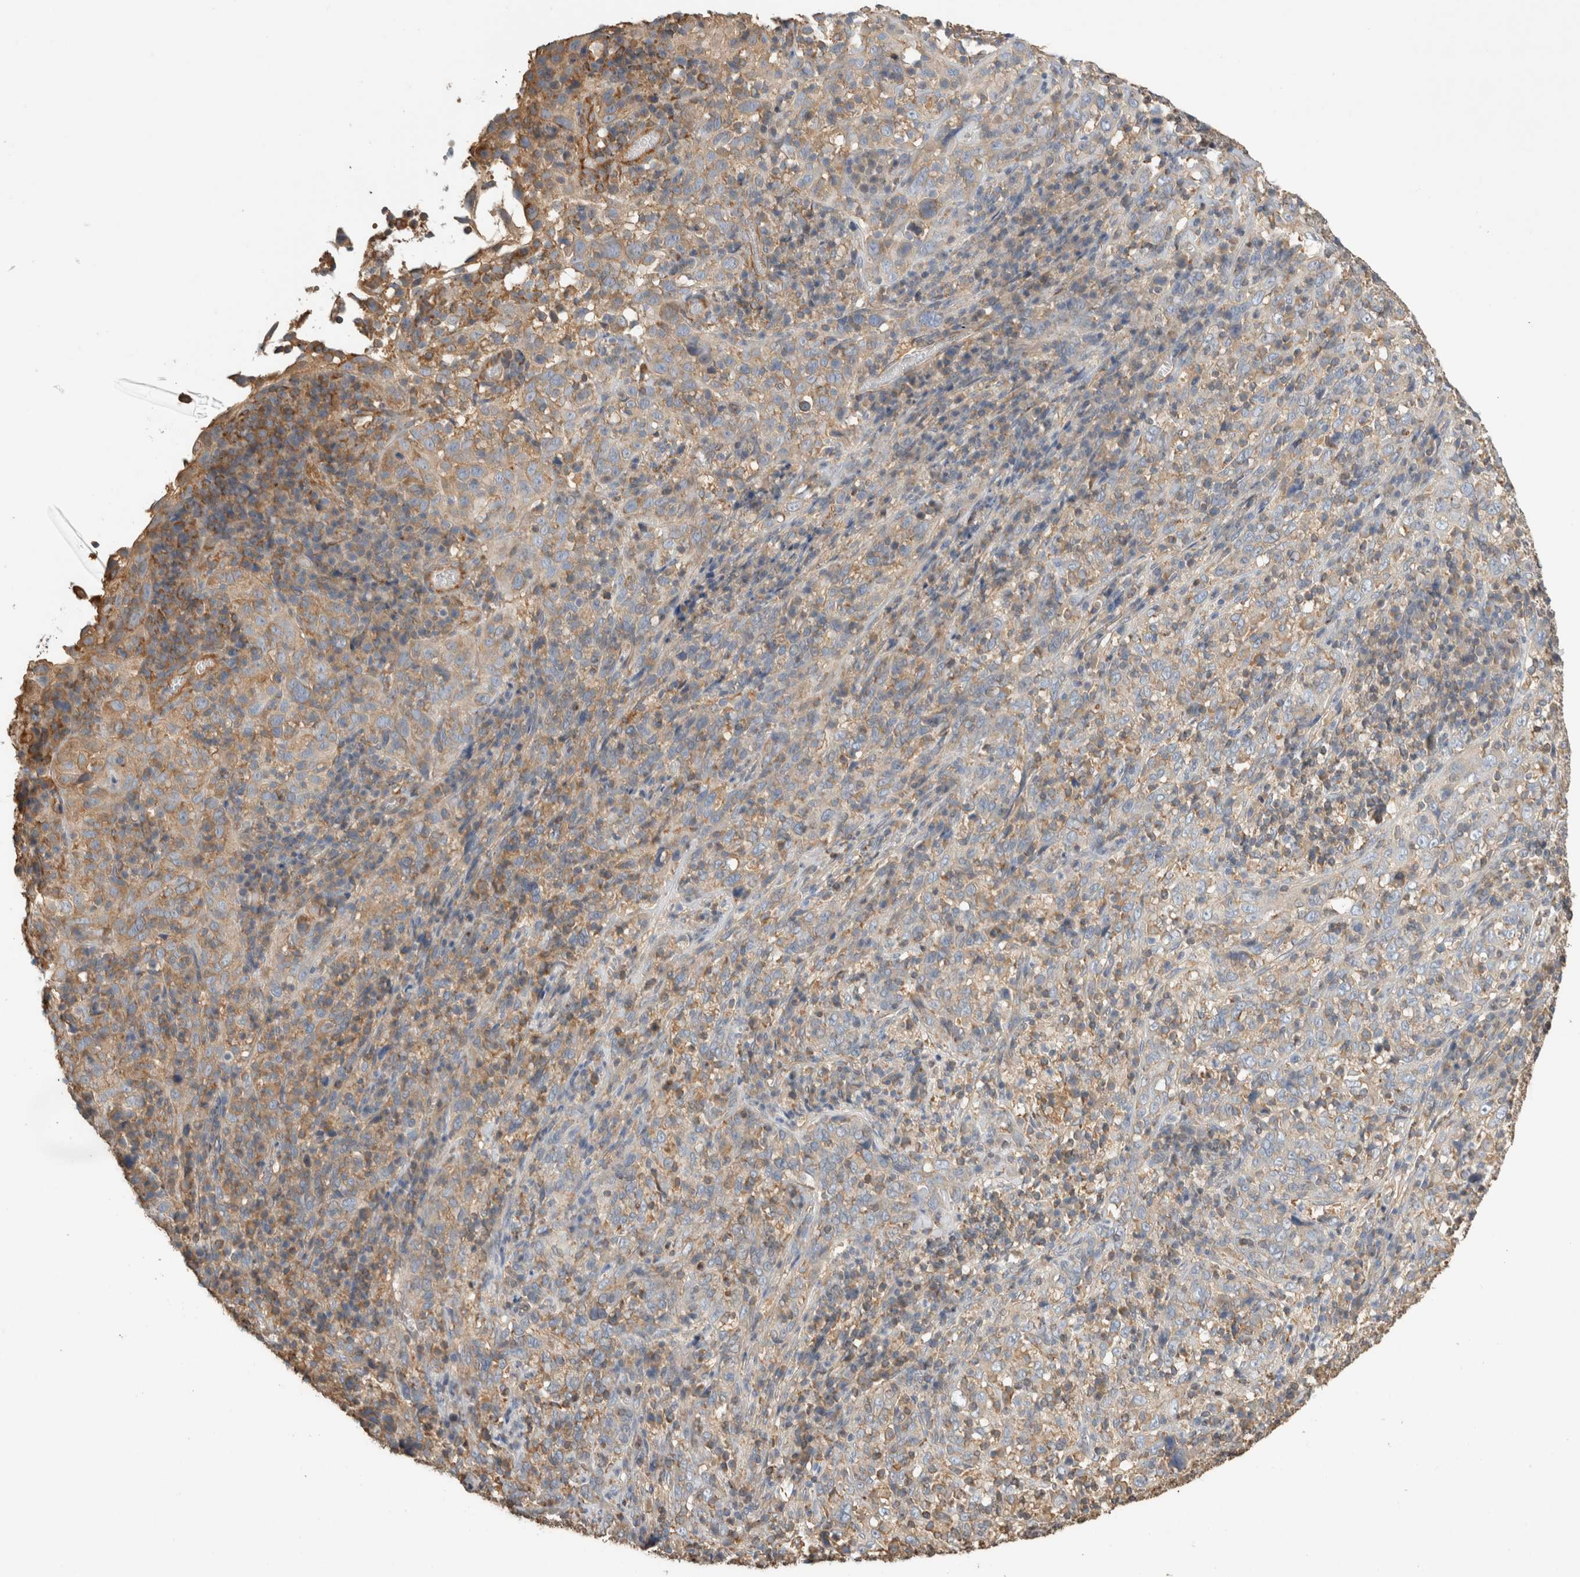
{"staining": {"intensity": "weak", "quantity": "<25%", "location": "cytoplasmic/membranous"}, "tissue": "cervical cancer", "cell_type": "Tumor cells", "image_type": "cancer", "snomed": [{"axis": "morphology", "description": "Squamous cell carcinoma, NOS"}, {"axis": "topography", "description": "Cervix"}], "caption": "The immunohistochemistry (IHC) micrograph has no significant positivity in tumor cells of cervical cancer tissue. (DAB (3,3'-diaminobenzidine) immunohistochemistry, high magnification).", "gene": "EIF4G3", "patient": {"sex": "female", "age": 46}}